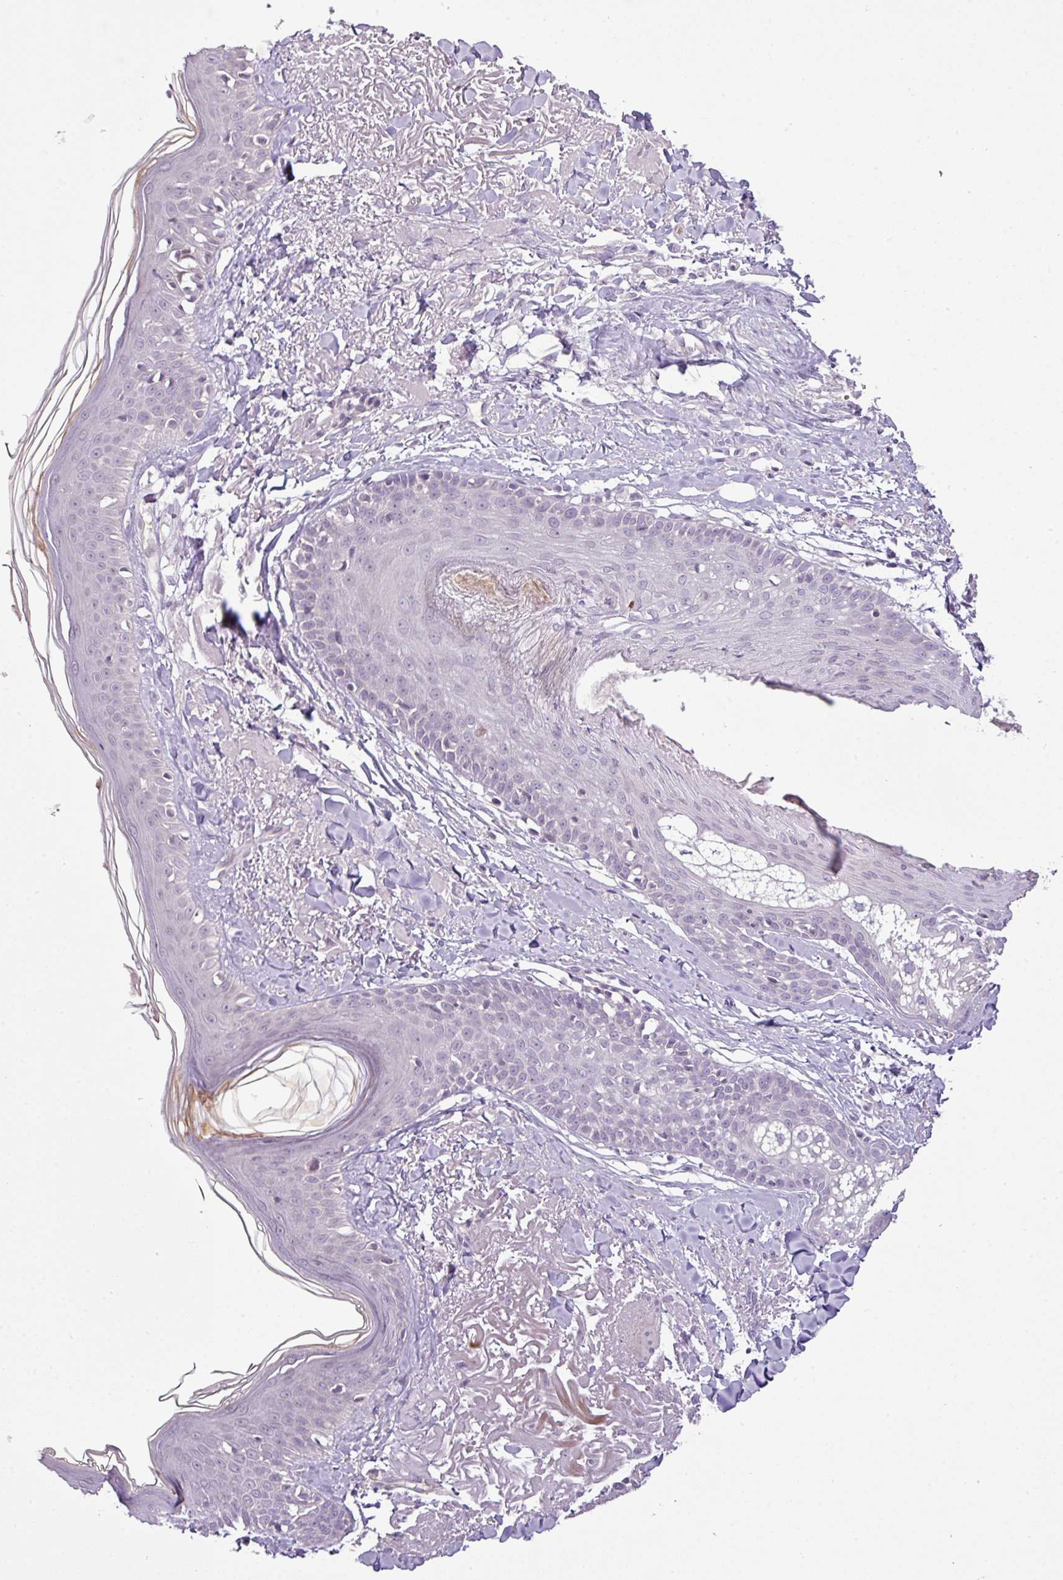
{"staining": {"intensity": "negative", "quantity": "none", "location": "none"}, "tissue": "skin", "cell_type": "Fibroblasts", "image_type": "normal", "snomed": [{"axis": "morphology", "description": "Normal tissue, NOS"}, {"axis": "morphology", "description": "Malignant melanoma, NOS"}, {"axis": "topography", "description": "Skin"}], "caption": "Immunohistochemical staining of unremarkable human skin reveals no significant staining in fibroblasts.", "gene": "DNAJB13", "patient": {"sex": "male", "age": 80}}